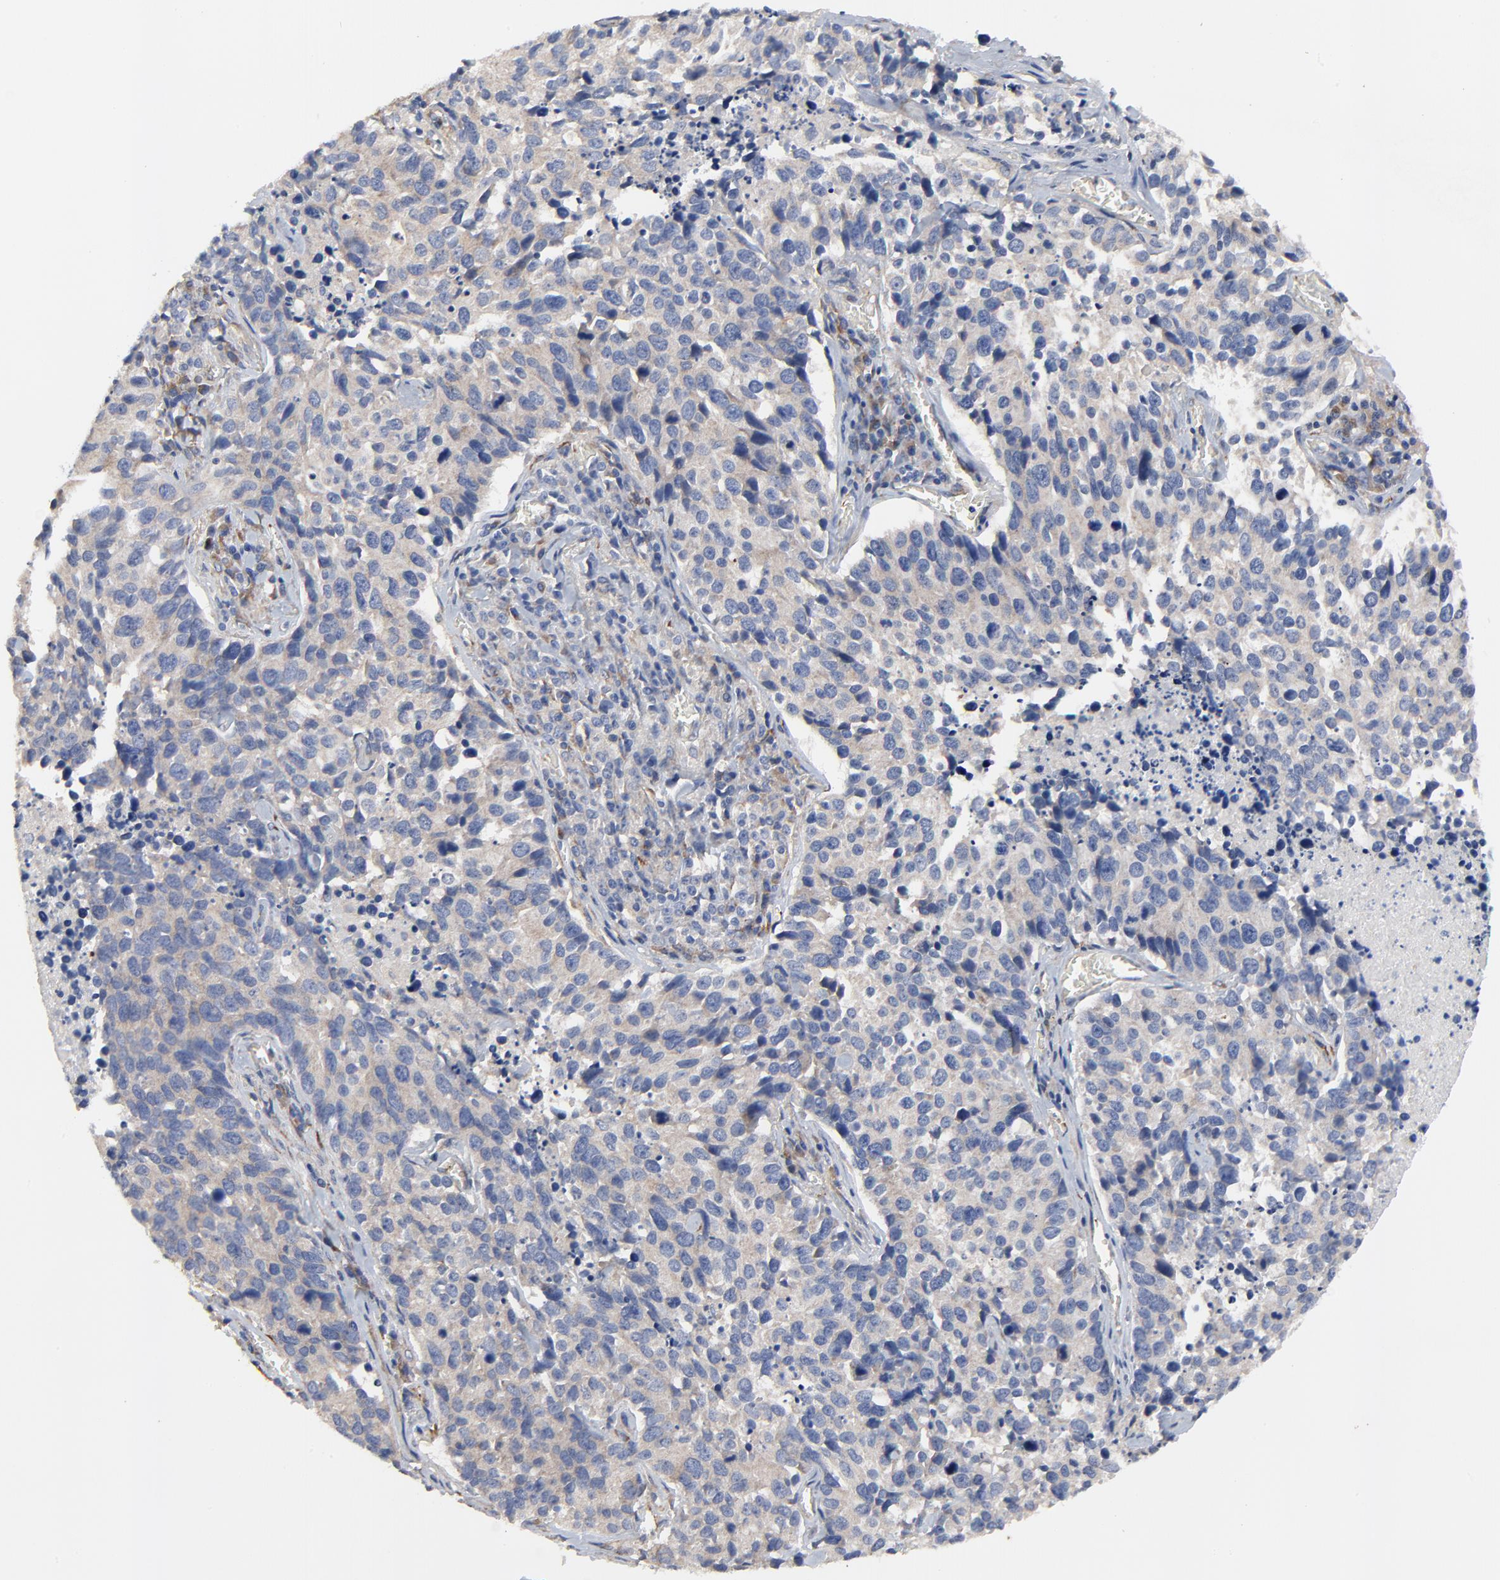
{"staining": {"intensity": "negative", "quantity": "none", "location": "none"}, "tissue": "lung cancer", "cell_type": "Tumor cells", "image_type": "cancer", "snomed": [{"axis": "morphology", "description": "Neoplasm, malignant, NOS"}, {"axis": "topography", "description": "Lung"}], "caption": "High magnification brightfield microscopy of lung cancer (malignant neoplasm) stained with DAB (brown) and counterstained with hematoxylin (blue): tumor cells show no significant expression.", "gene": "VAV2", "patient": {"sex": "female", "age": 76}}